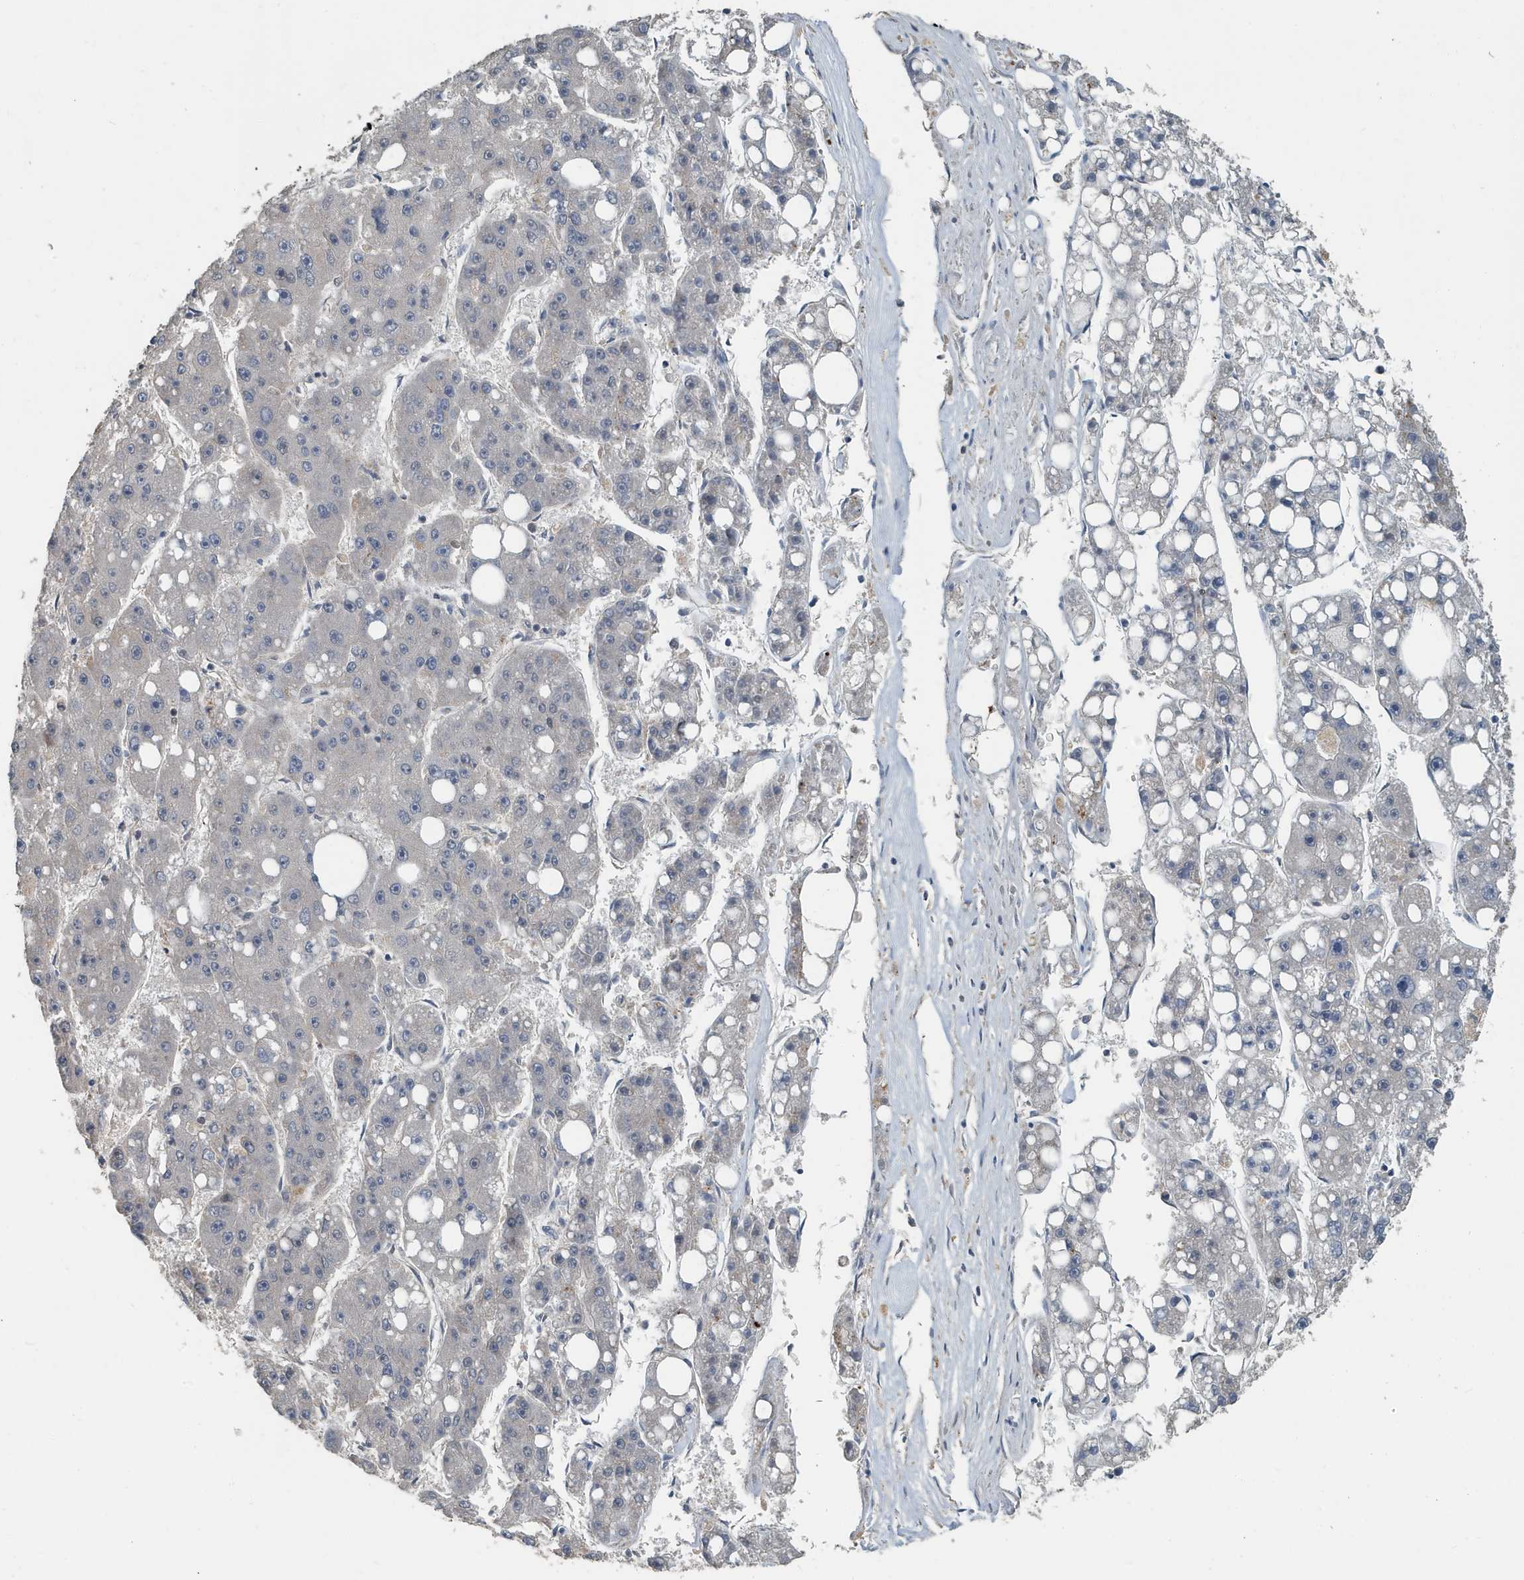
{"staining": {"intensity": "negative", "quantity": "none", "location": "none"}, "tissue": "liver cancer", "cell_type": "Tumor cells", "image_type": "cancer", "snomed": [{"axis": "morphology", "description": "Carcinoma, Hepatocellular, NOS"}, {"axis": "topography", "description": "Liver"}], "caption": "Liver cancer was stained to show a protein in brown. There is no significant staining in tumor cells. Brightfield microscopy of IHC stained with DAB (3,3'-diaminobenzidine) (brown) and hematoxylin (blue), captured at high magnification.", "gene": "KIF15", "patient": {"sex": "female", "age": 61}}